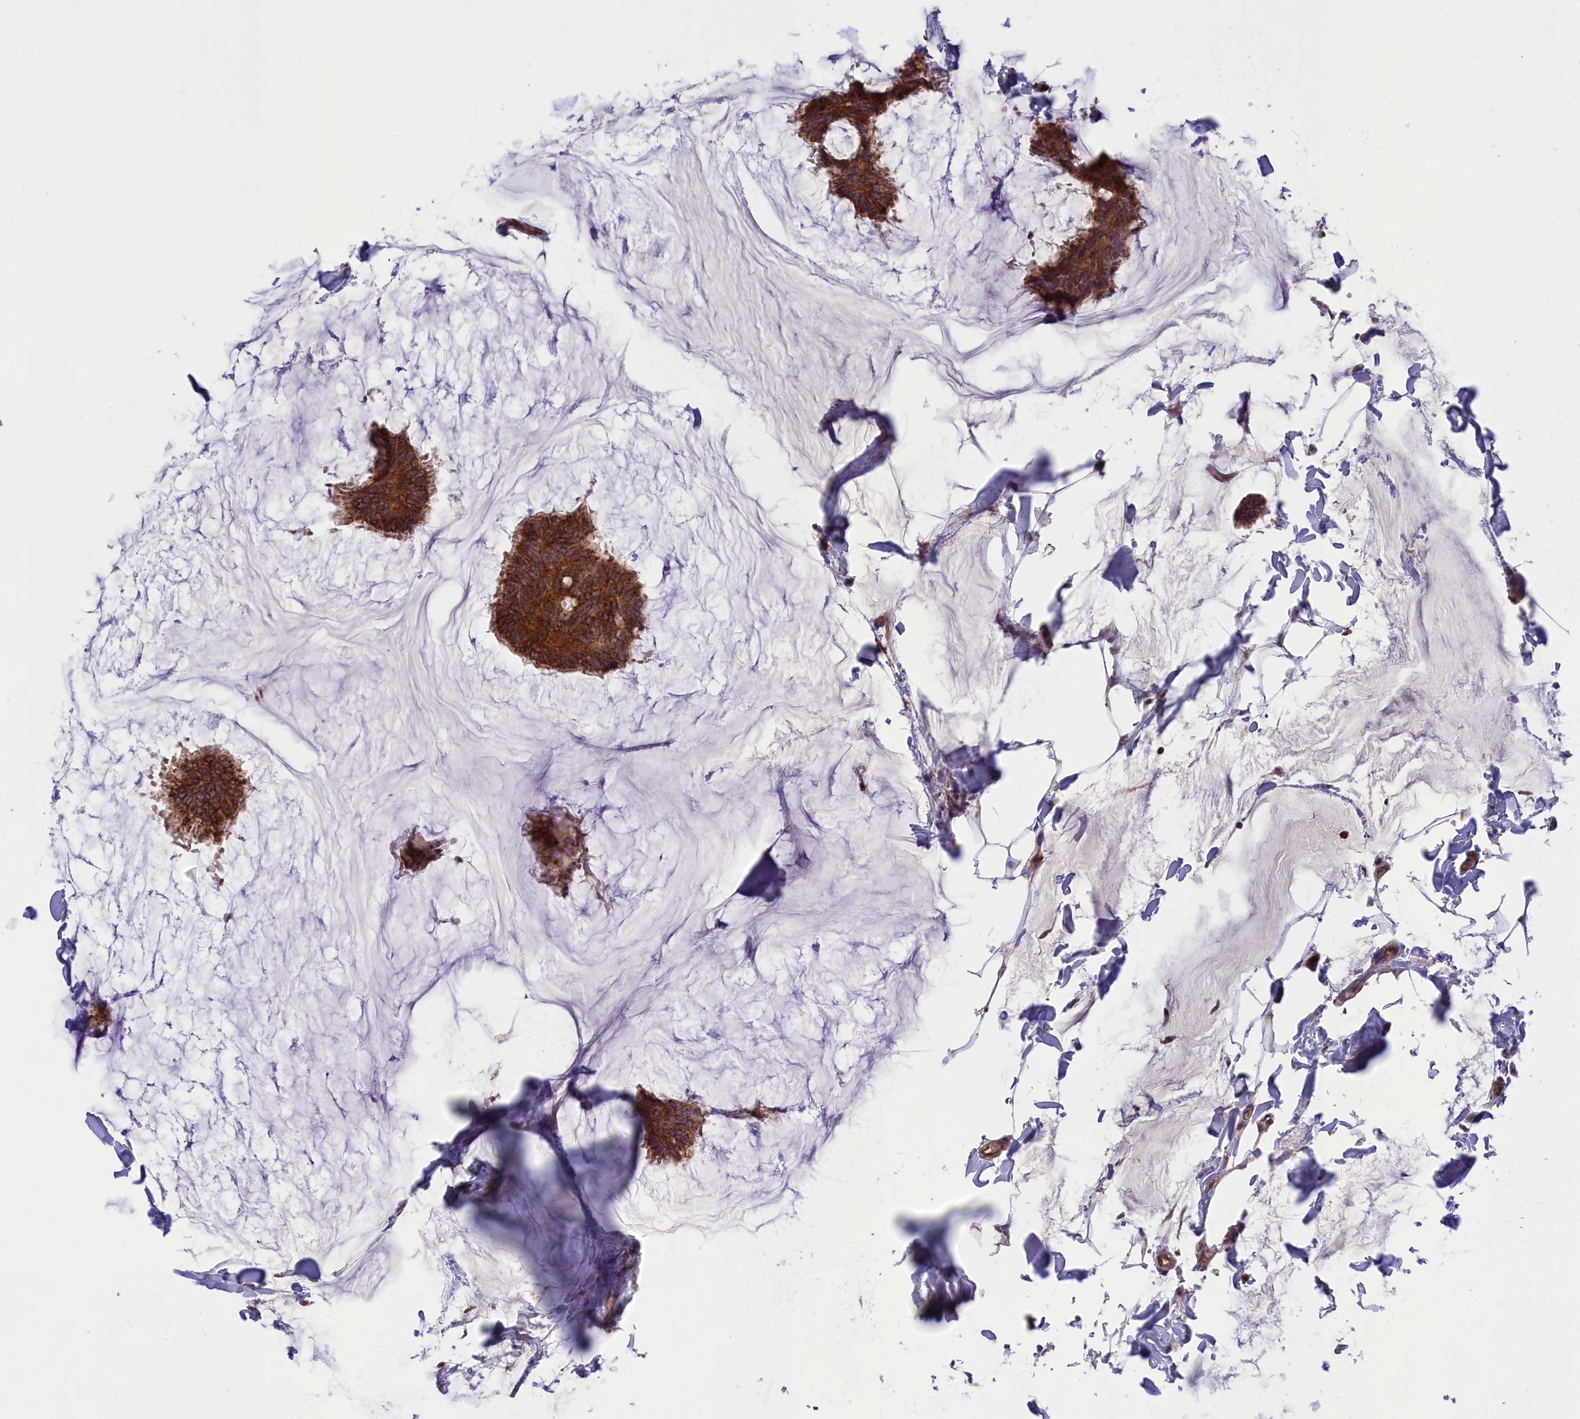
{"staining": {"intensity": "strong", "quantity": ">75%", "location": "cytoplasmic/membranous"}, "tissue": "breast cancer", "cell_type": "Tumor cells", "image_type": "cancer", "snomed": [{"axis": "morphology", "description": "Duct carcinoma"}, {"axis": "topography", "description": "Breast"}], "caption": "Immunohistochemistry (IHC) image of breast cancer stained for a protein (brown), which demonstrates high levels of strong cytoplasmic/membranous expression in approximately >75% of tumor cells.", "gene": "PKHD1L1", "patient": {"sex": "female", "age": 93}}